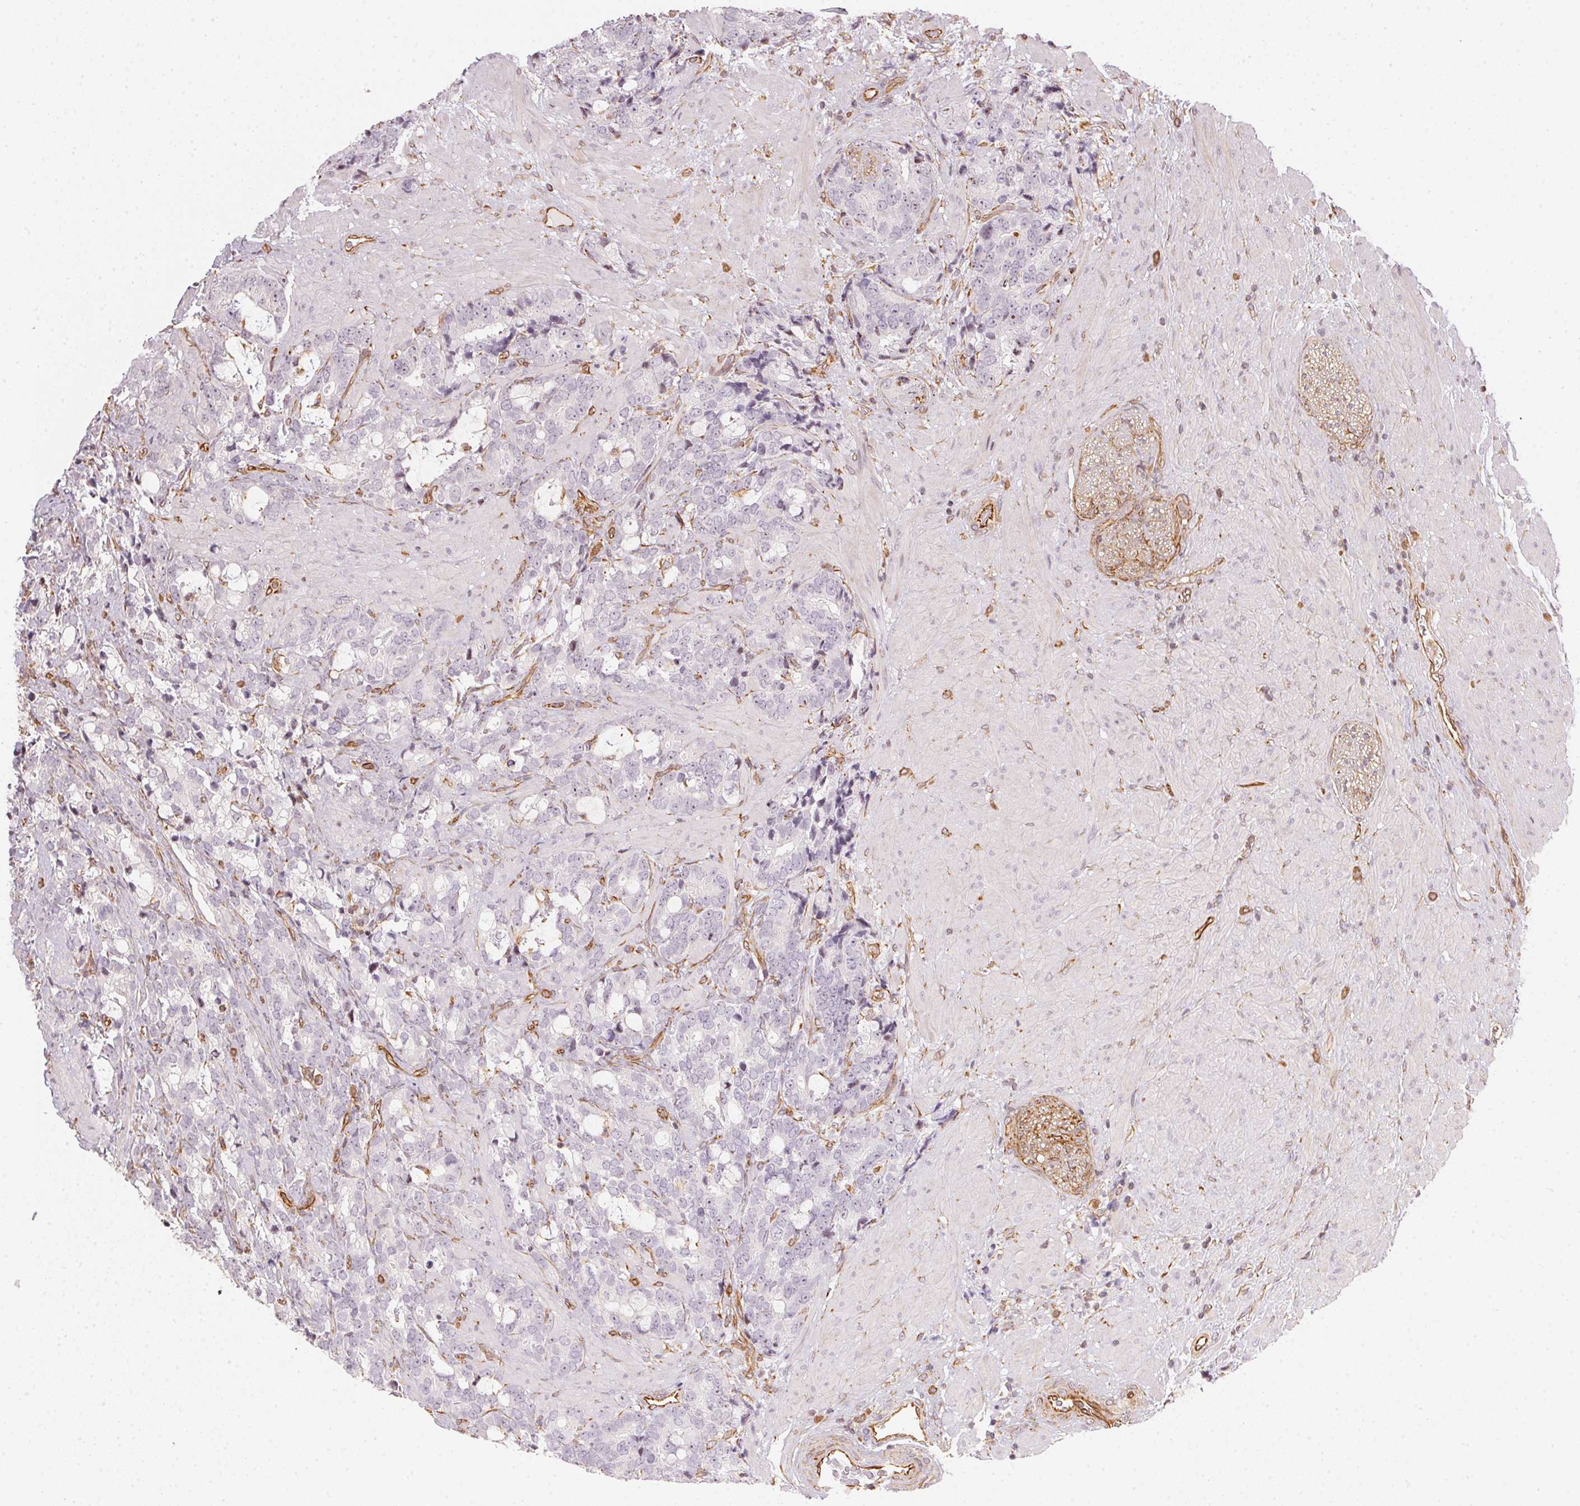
{"staining": {"intensity": "negative", "quantity": "none", "location": "none"}, "tissue": "prostate cancer", "cell_type": "Tumor cells", "image_type": "cancer", "snomed": [{"axis": "morphology", "description": "Adenocarcinoma, High grade"}, {"axis": "topography", "description": "Prostate"}], "caption": "Histopathology image shows no protein staining in tumor cells of prostate high-grade adenocarcinoma tissue. (Brightfield microscopy of DAB (3,3'-diaminobenzidine) IHC at high magnification).", "gene": "FOXR2", "patient": {"sex": "male", "age": 74}}